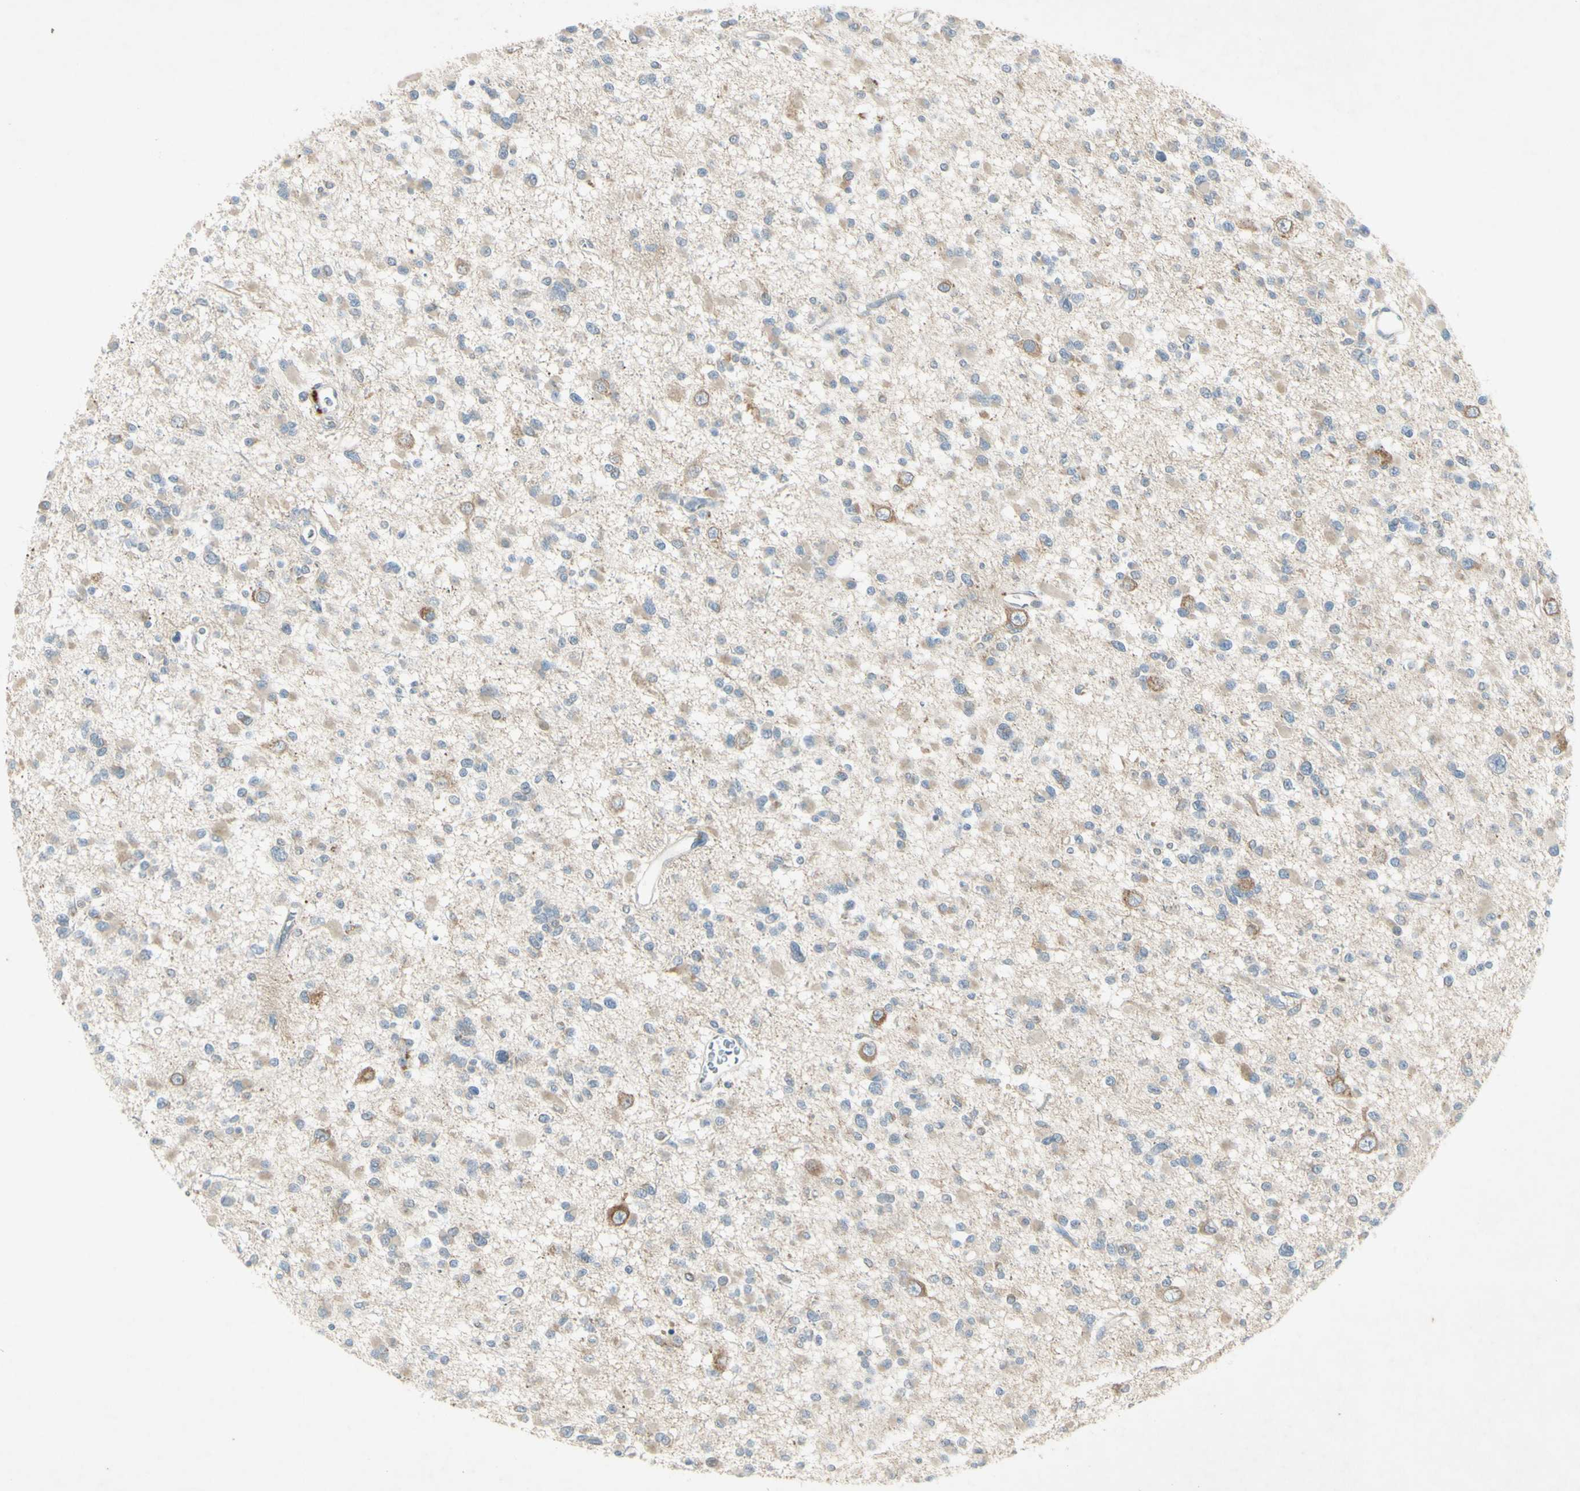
{"staining": {"intensity": "negative", "quantity": "none", "location": "none"}, "tissue": "glioma", "cell_type": "Tumor cells", "image_type": "cancer", "snomed": [{"axis": "morphology", "description": "Glioma, malignant, Low grade"}, {"axis": "topography", "description": "Brain"}], "caption": "Immunohistochemical staining of human malignant low-grade glioma exhibits no significant staining in tumor cells.", "gene": "AATK", "patient": {"sex": "female", "age": 22}}